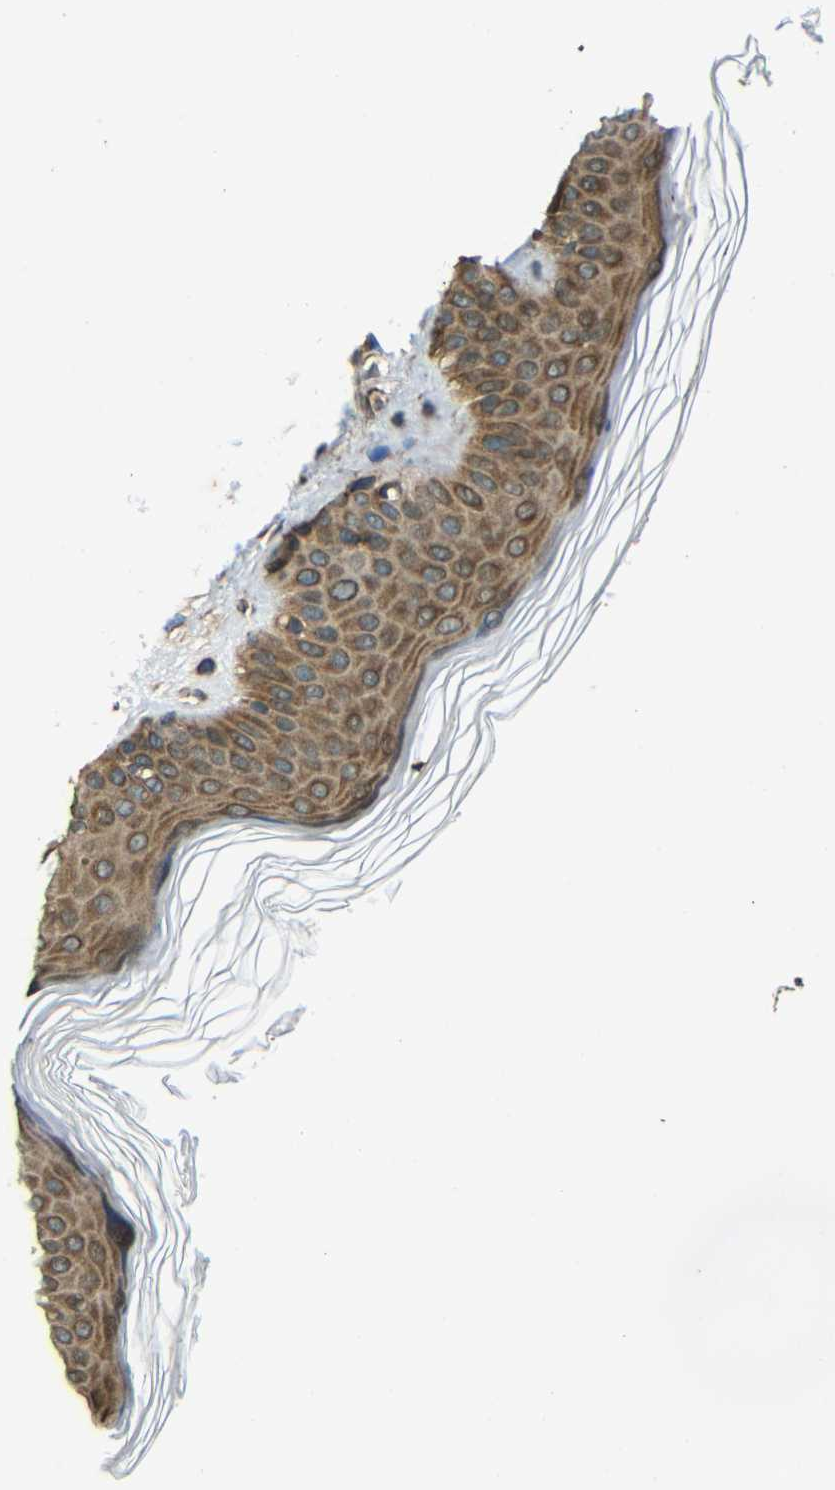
{"staining": {"intensity": "strong", "quantity": ">75%", "location": "cytoplasmic/membranous"}, "tissue": "skin", "cell_type": "Fibroblasts", "image_type": "normal", "snomed": [{"axis": "morphology", "description": "Normal tissue, NOS"}, {"axis": "topography", "description": "Skin"}], "caption": "The immunohistochemical stain highlights strong cytoplasmic/membranous positivity in fibroblasts of benign skin. (DAB (3,3'-diaminobenzidine) IHC with brightfield microscopy, high magnification).", "gene": "VAPB", "patient": {"sex": "male", "age": 71}}